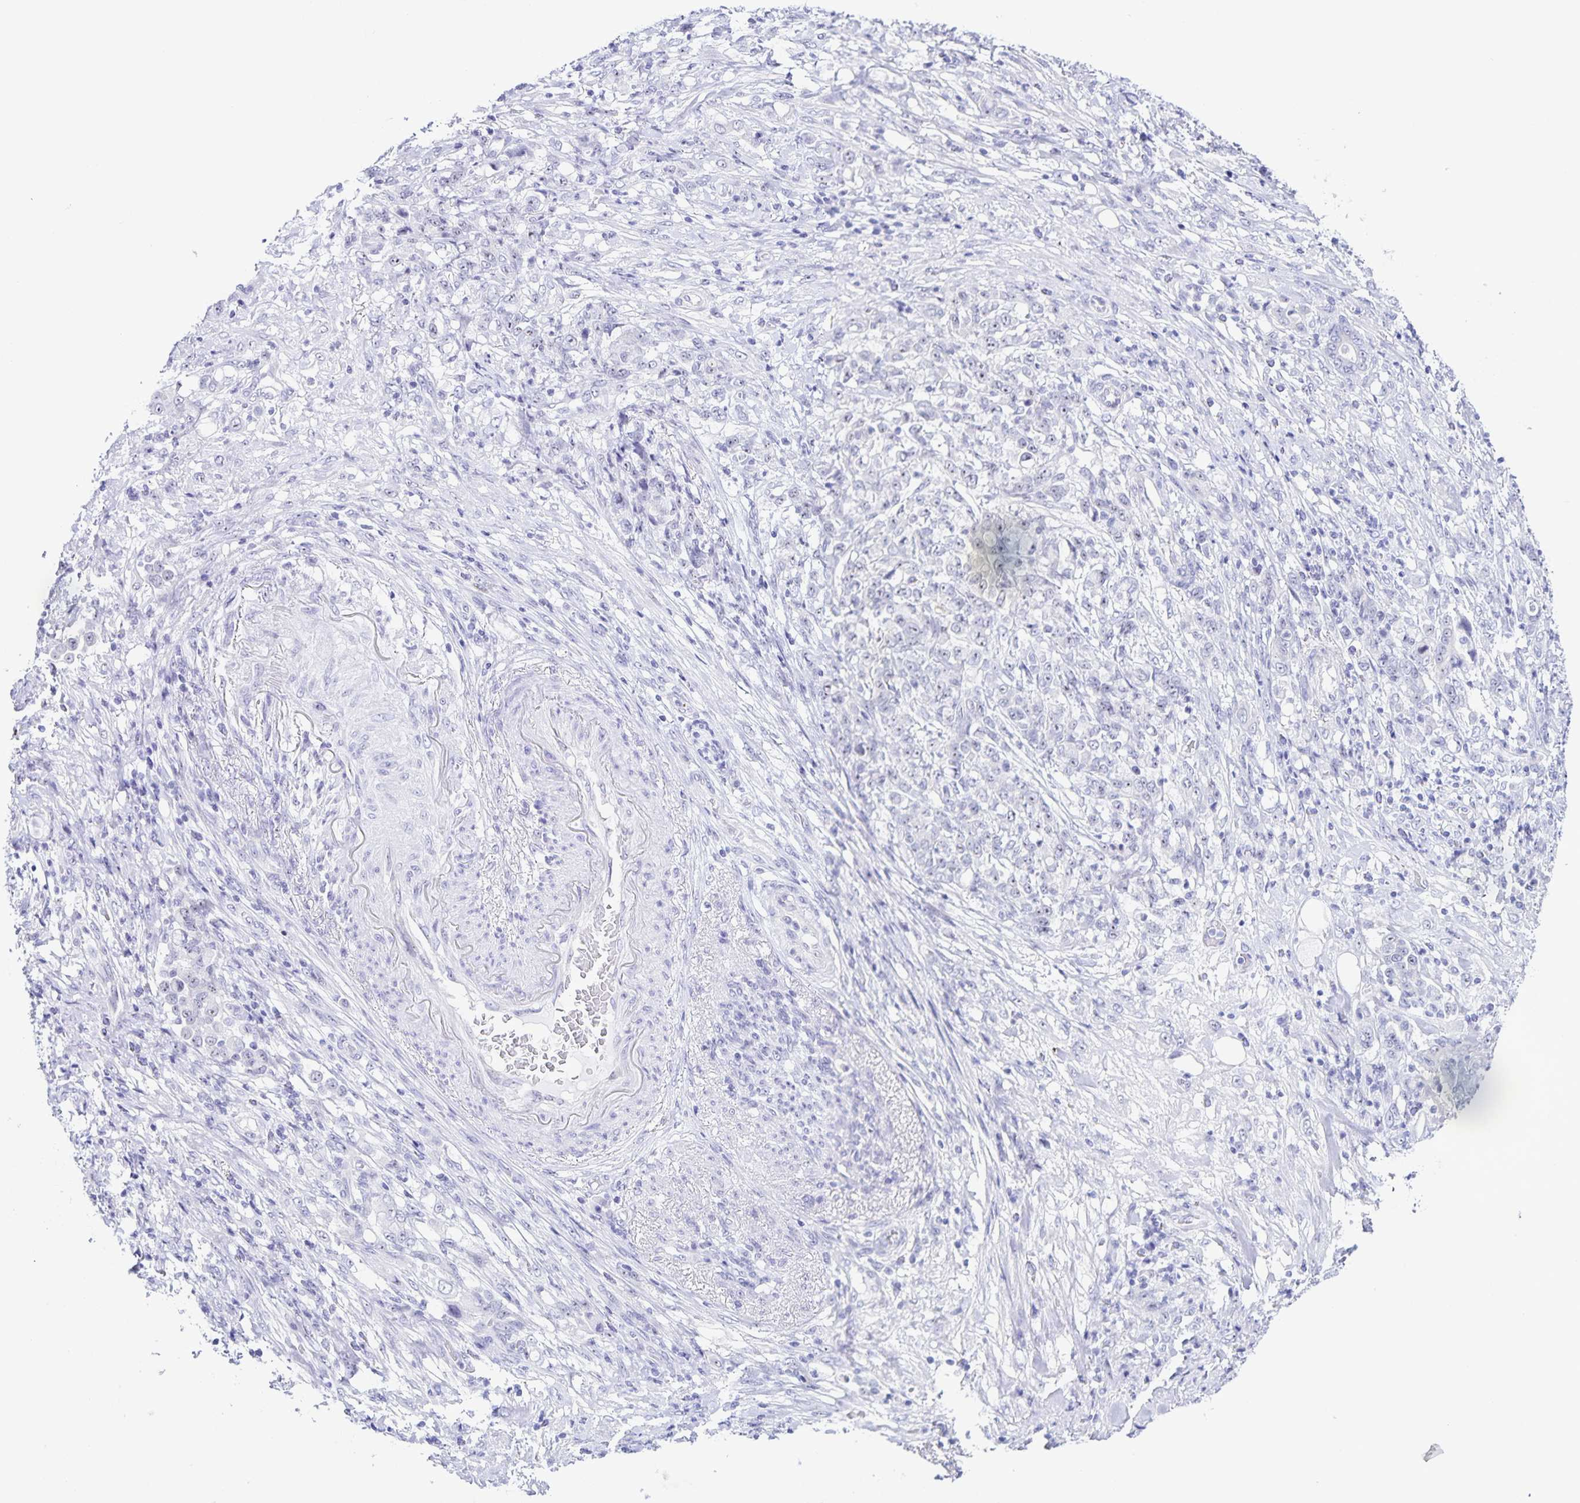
{"staining": {"intensity": "negative", "quantity": "none", "location": "none"}, "tissue": "stomach cancer", "cell_type": "Tumor cells", "image_type": "cancer", "snomed": [{"axis": "morphology", "description": "Adenocarcinoma, NOS"}, {"axis": "topography", "description": "Stomach"}], "caption": "An immunohistochemistry (IHC) micrograph of adenocarcinoma (stomach) is shown. There is no staining in tumor cells of adenocarcinoma (stomach).", "gene": "FAM170A", "patient": {"sex": "female", "age": 79}}